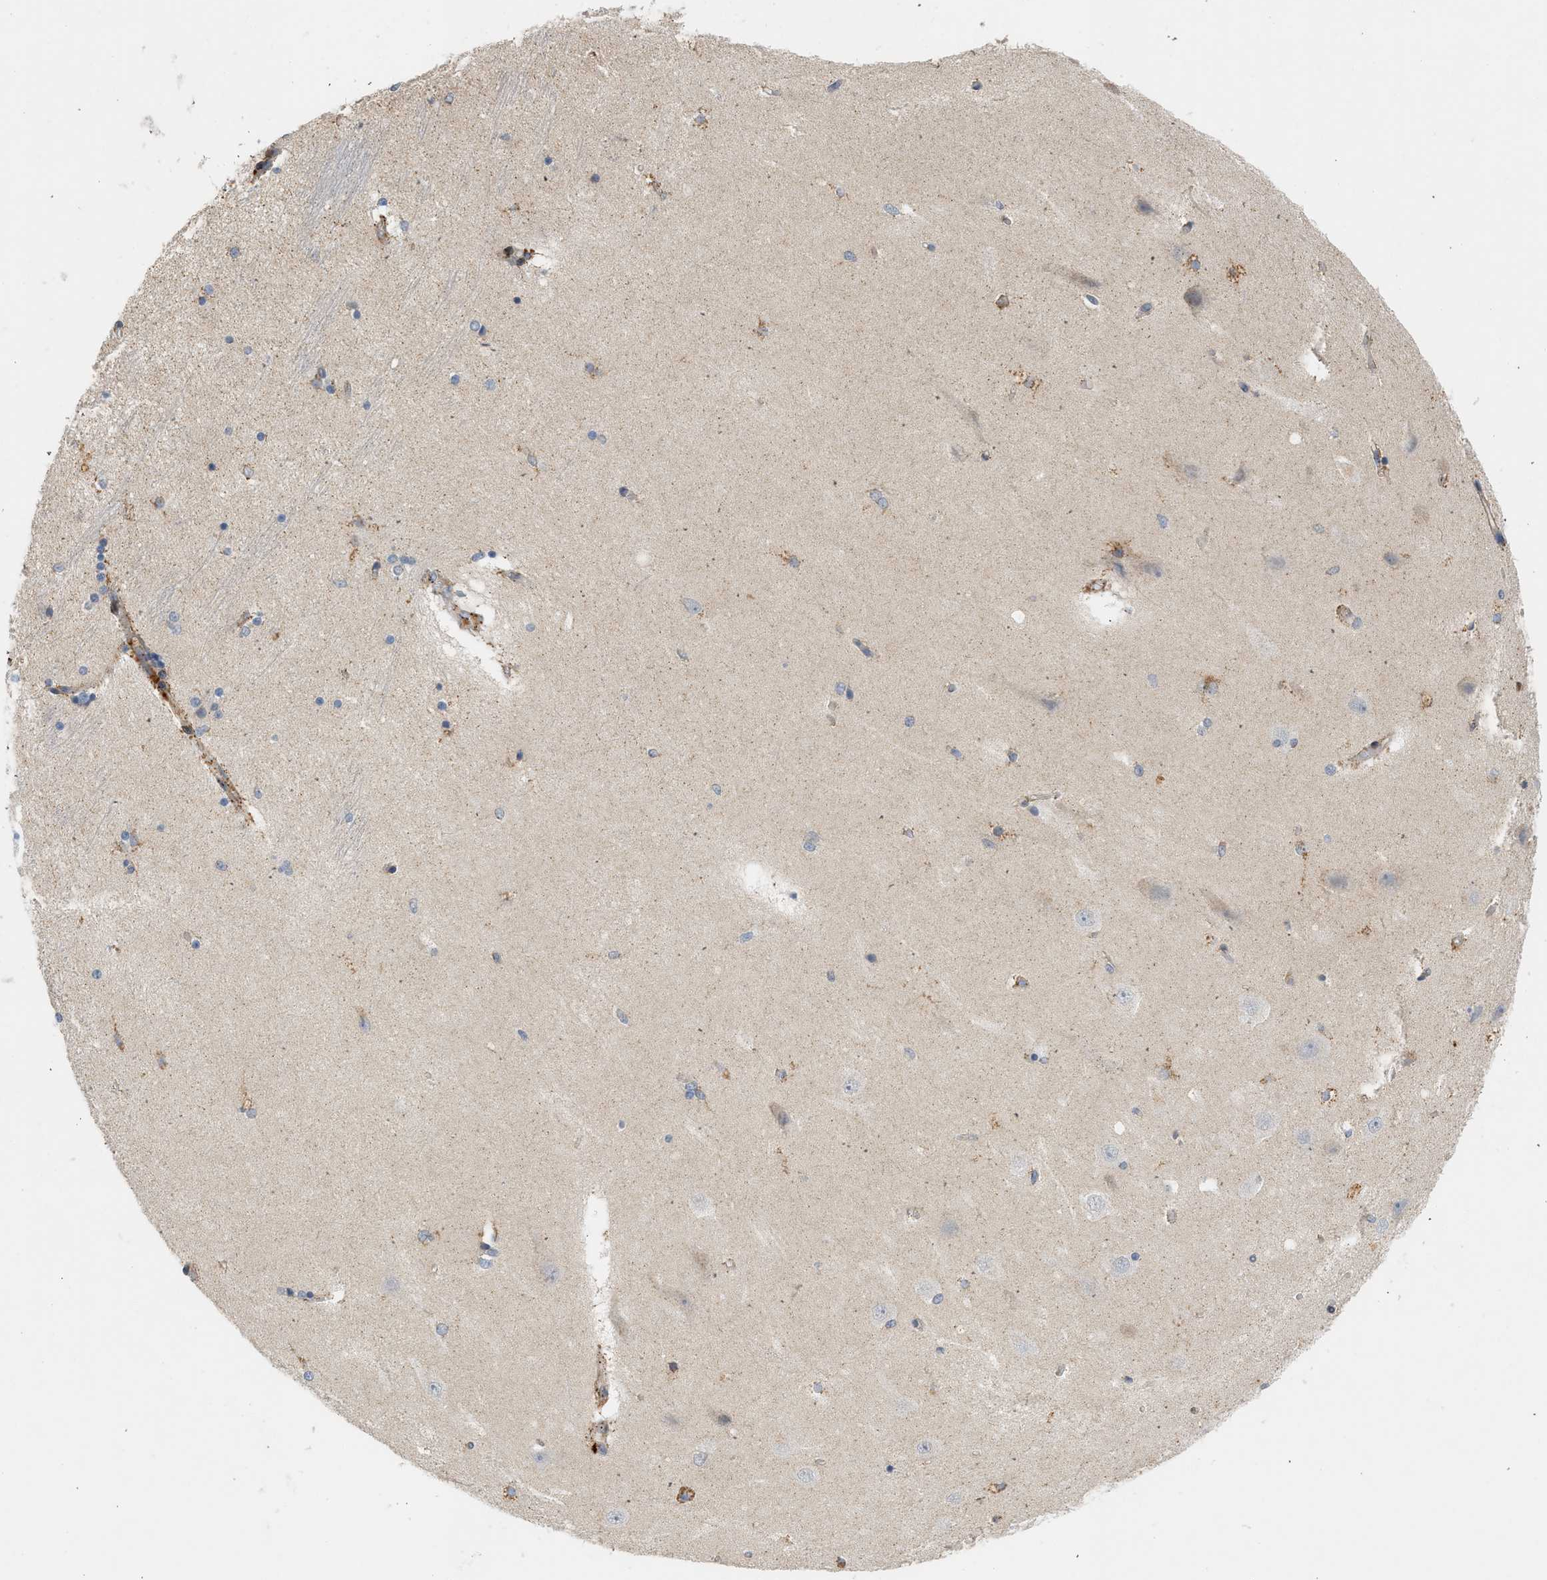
{"staining": {"intensity": "moderate", "quantity": "<25%", "location": "cytoplasmic/membranous"}, "tissue": "hippocampus", "cell_type": "Glial cells", "image_type": "normal", "snomed": [{"axis": "morphology", "description": "Normal tissue, NOS"}, {"axis": "topography", "description": "Hippocampus"}], "caption": "Moderate cytoplasmic/membranous protein positivity is present in approximately <25% of glial cells in hippocampus. The staining was performed using DAB, with brown indicating positive protein expression. Nuclei are stained blue with hematoxylin.", "gene": "SVOP", "patient": {"sex": "female", "age": 54}}